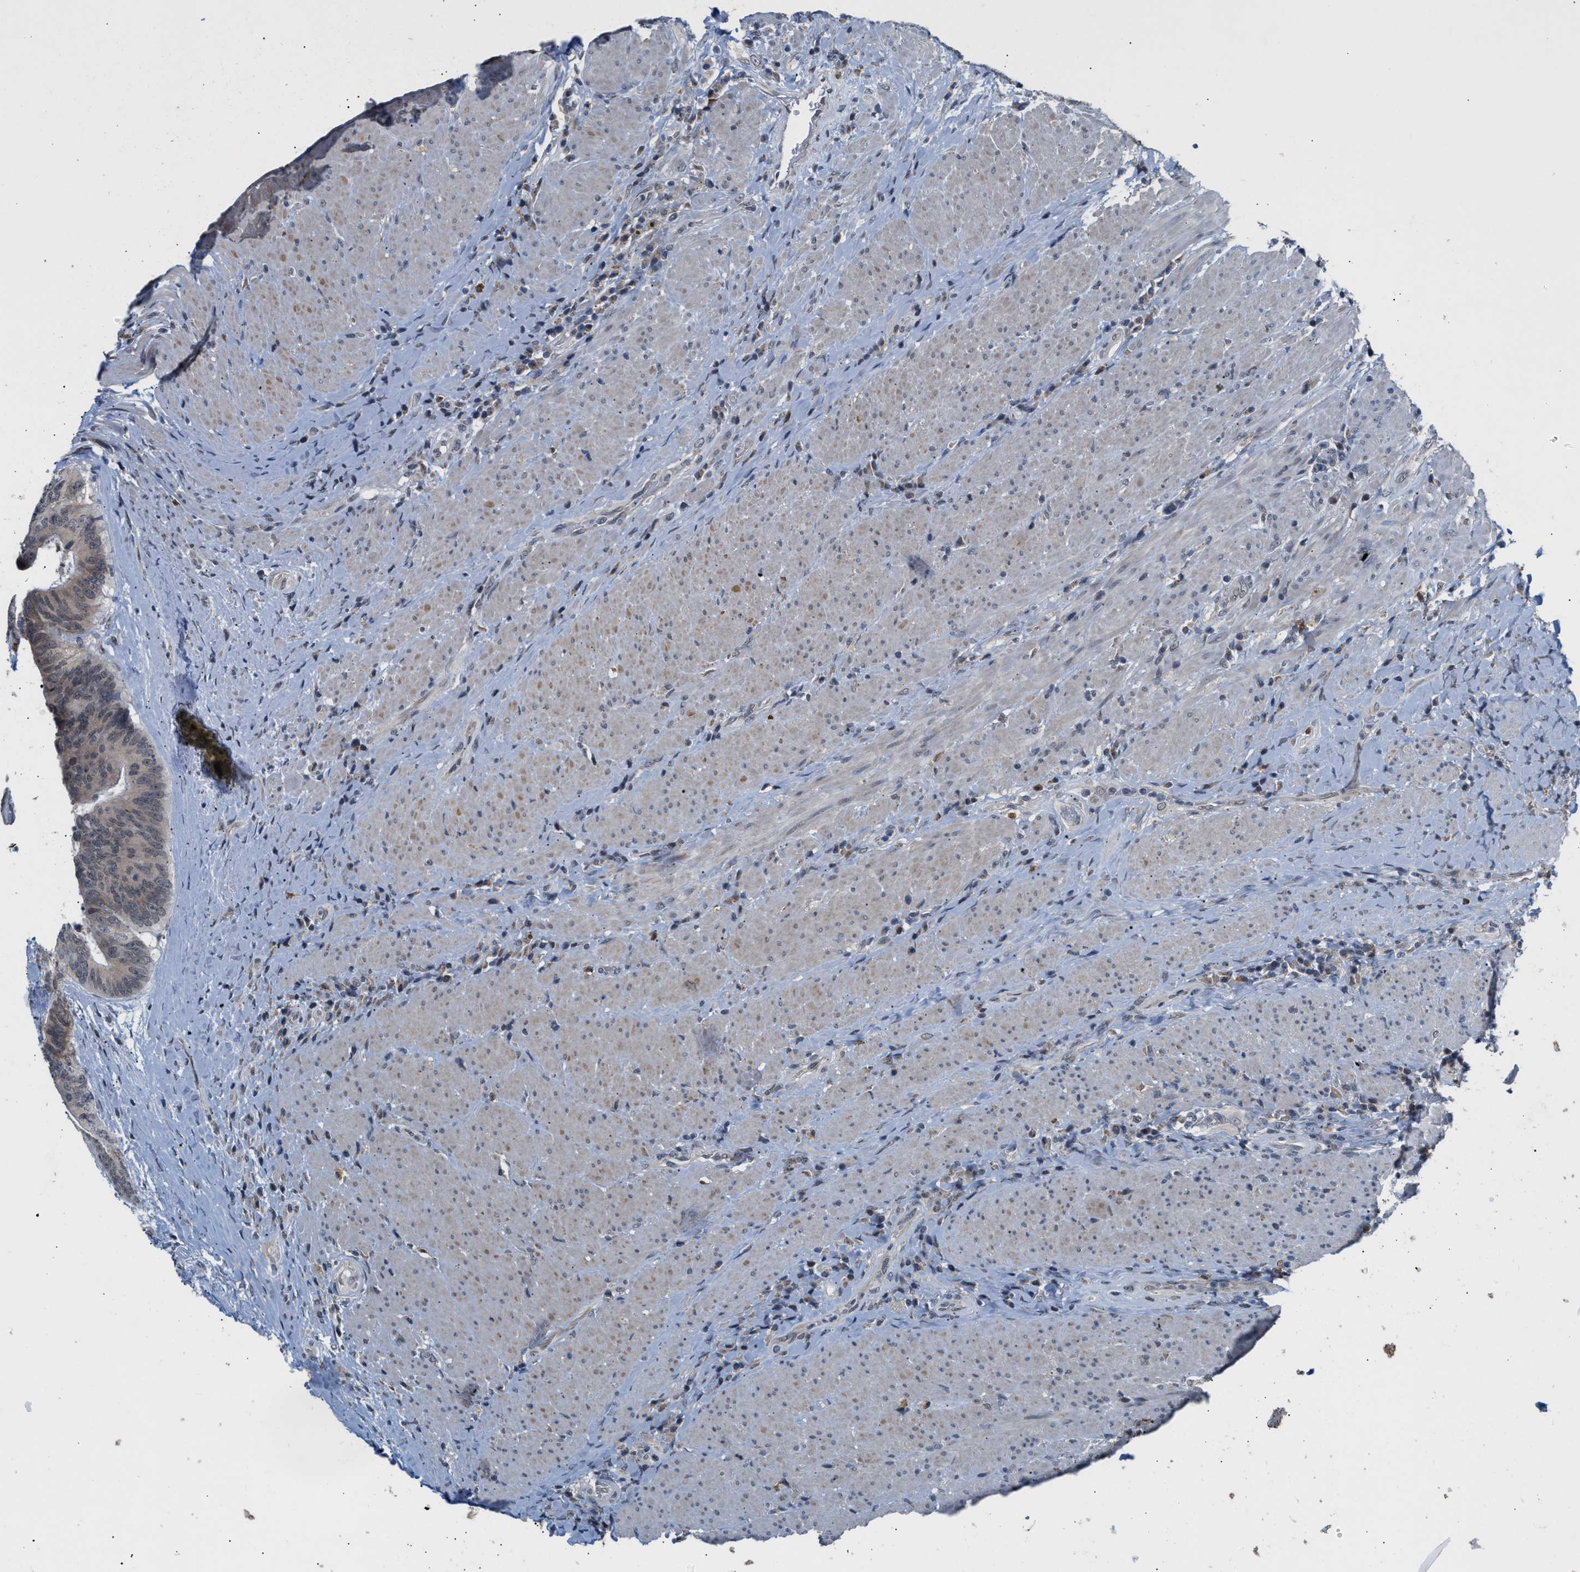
{"staining": {"intensity": "weak", "quantity": ">75%", "location": "cytoplasmic/membranous"}, "tissue": "colorectal cancer", "cell_type": "Tumor cells", "image_type": "cancer", "snomed": [{"axis": "morphology", "description": "Adenocarcinoma, NOS"}, {"axis": "topography", "description": "Rectum"}], "caption": "Immunohistochemistry (IHC) histopathology image of colorectal cancer (adenocarcinoma) stained for a protein (brown), which shows low levels of weak cytoplasmic/membranous staining in approximately >75% of tumor cells.", "gene": "TXNRD3", "patient": {"sex": "male", "age": 72}}